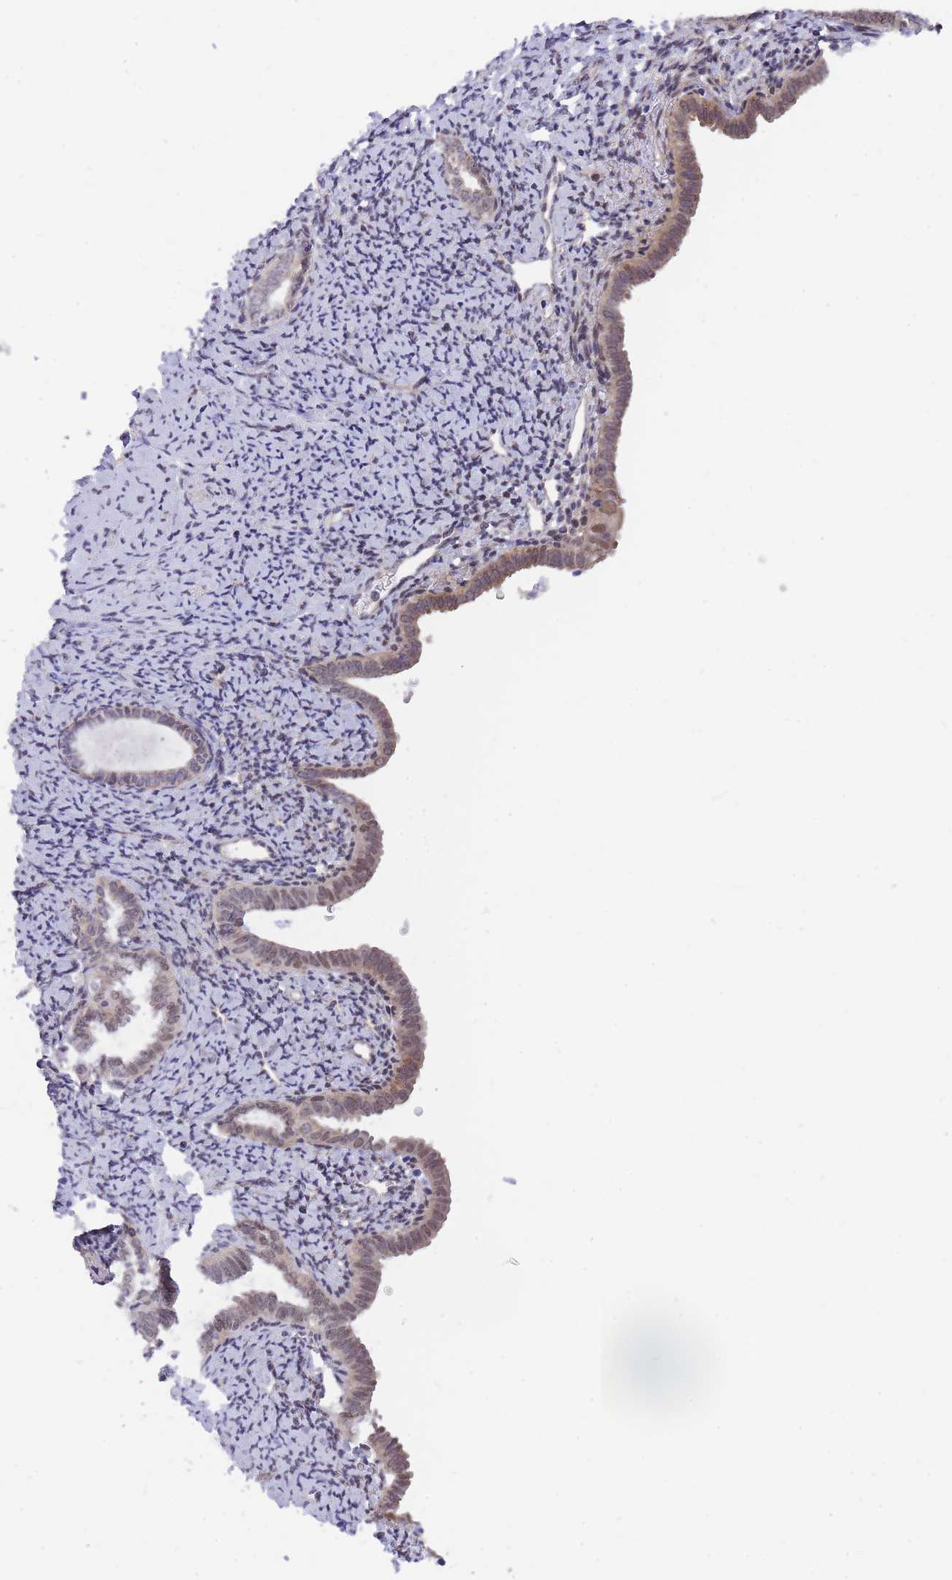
{"staining": {"intensity": "weak", "quantity": "<25%", "location": "nuclear"}, "tissue": "endometrium", "cell_type": "Cells in endometrial stroma", "image_type": "normal", "snomed": [{"axis": "morphology", "description": "Normal tissue, NOS"}, {"axis": "topography", "description": "Endometrium"}], "caption": "The photomicrograph displays no staining of cells in endometrial stroma in benign endometrium.", "gene": "MINDY2", "patient": {"sex": "female", "age": 63}}